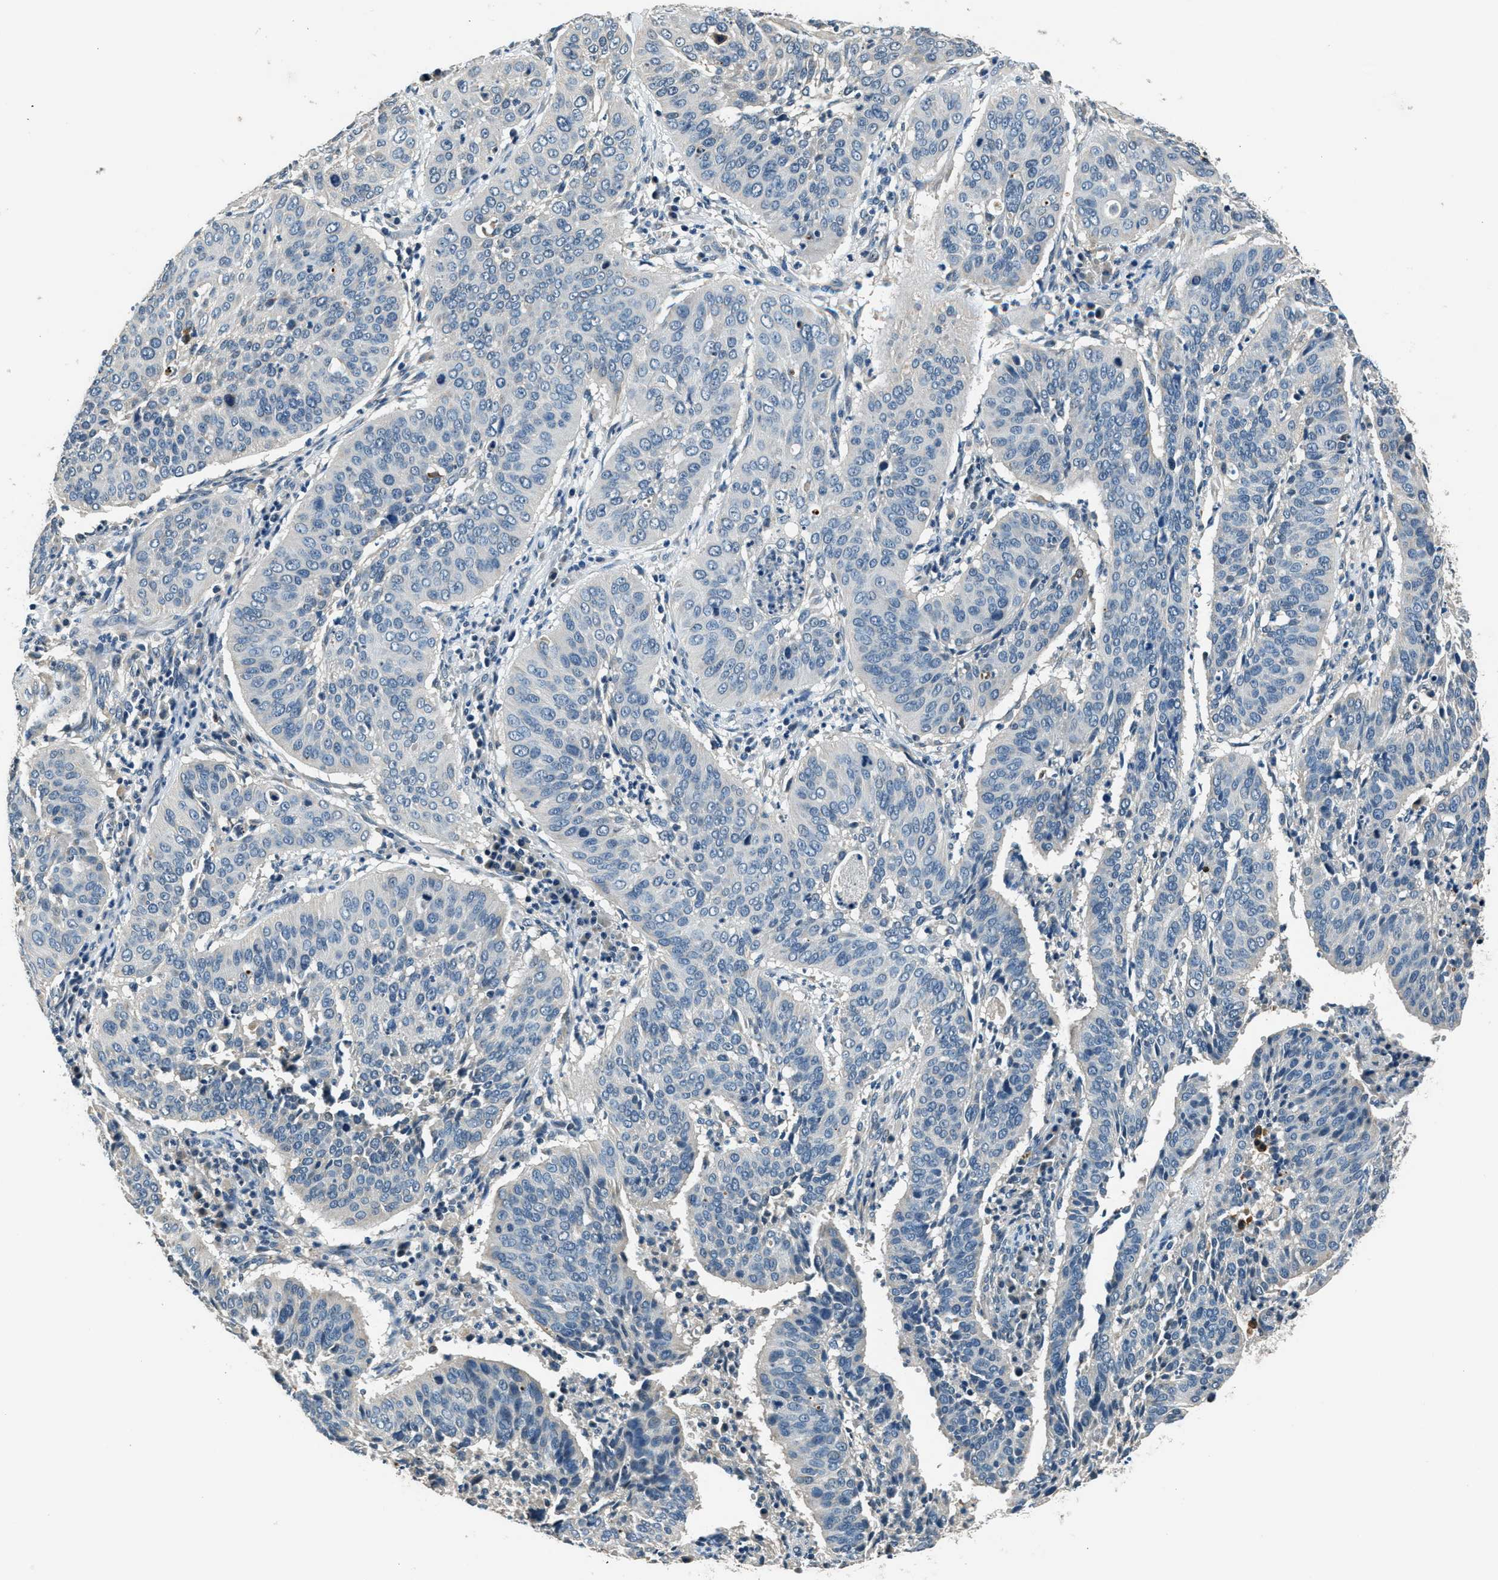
{"staining": {"intensity": "negative", "quantity": "none", "location": "none"}, "tissue": "cervical cancer", "cell_type": "Tumor cells", "image_type": "cancer", "snomed": [{"axis": "morphology", "description": "Normal tissue, NOS"}, {"axis": "morphology", "description": "Squamous cell carcinoma, NOS"}, {"axis": "topography", "description": "Cervix"}], "caption": "Immunohistochemistry micrograph of human cervical cancer stained for a protein (brown), which exhibits no positivity in tumor cells. (DAB (3,3'-diaminobenzidine) IHC with hematoxylin counter stain).", "gene": "NME8", "patient": {"sex": "female", "age": 39}}